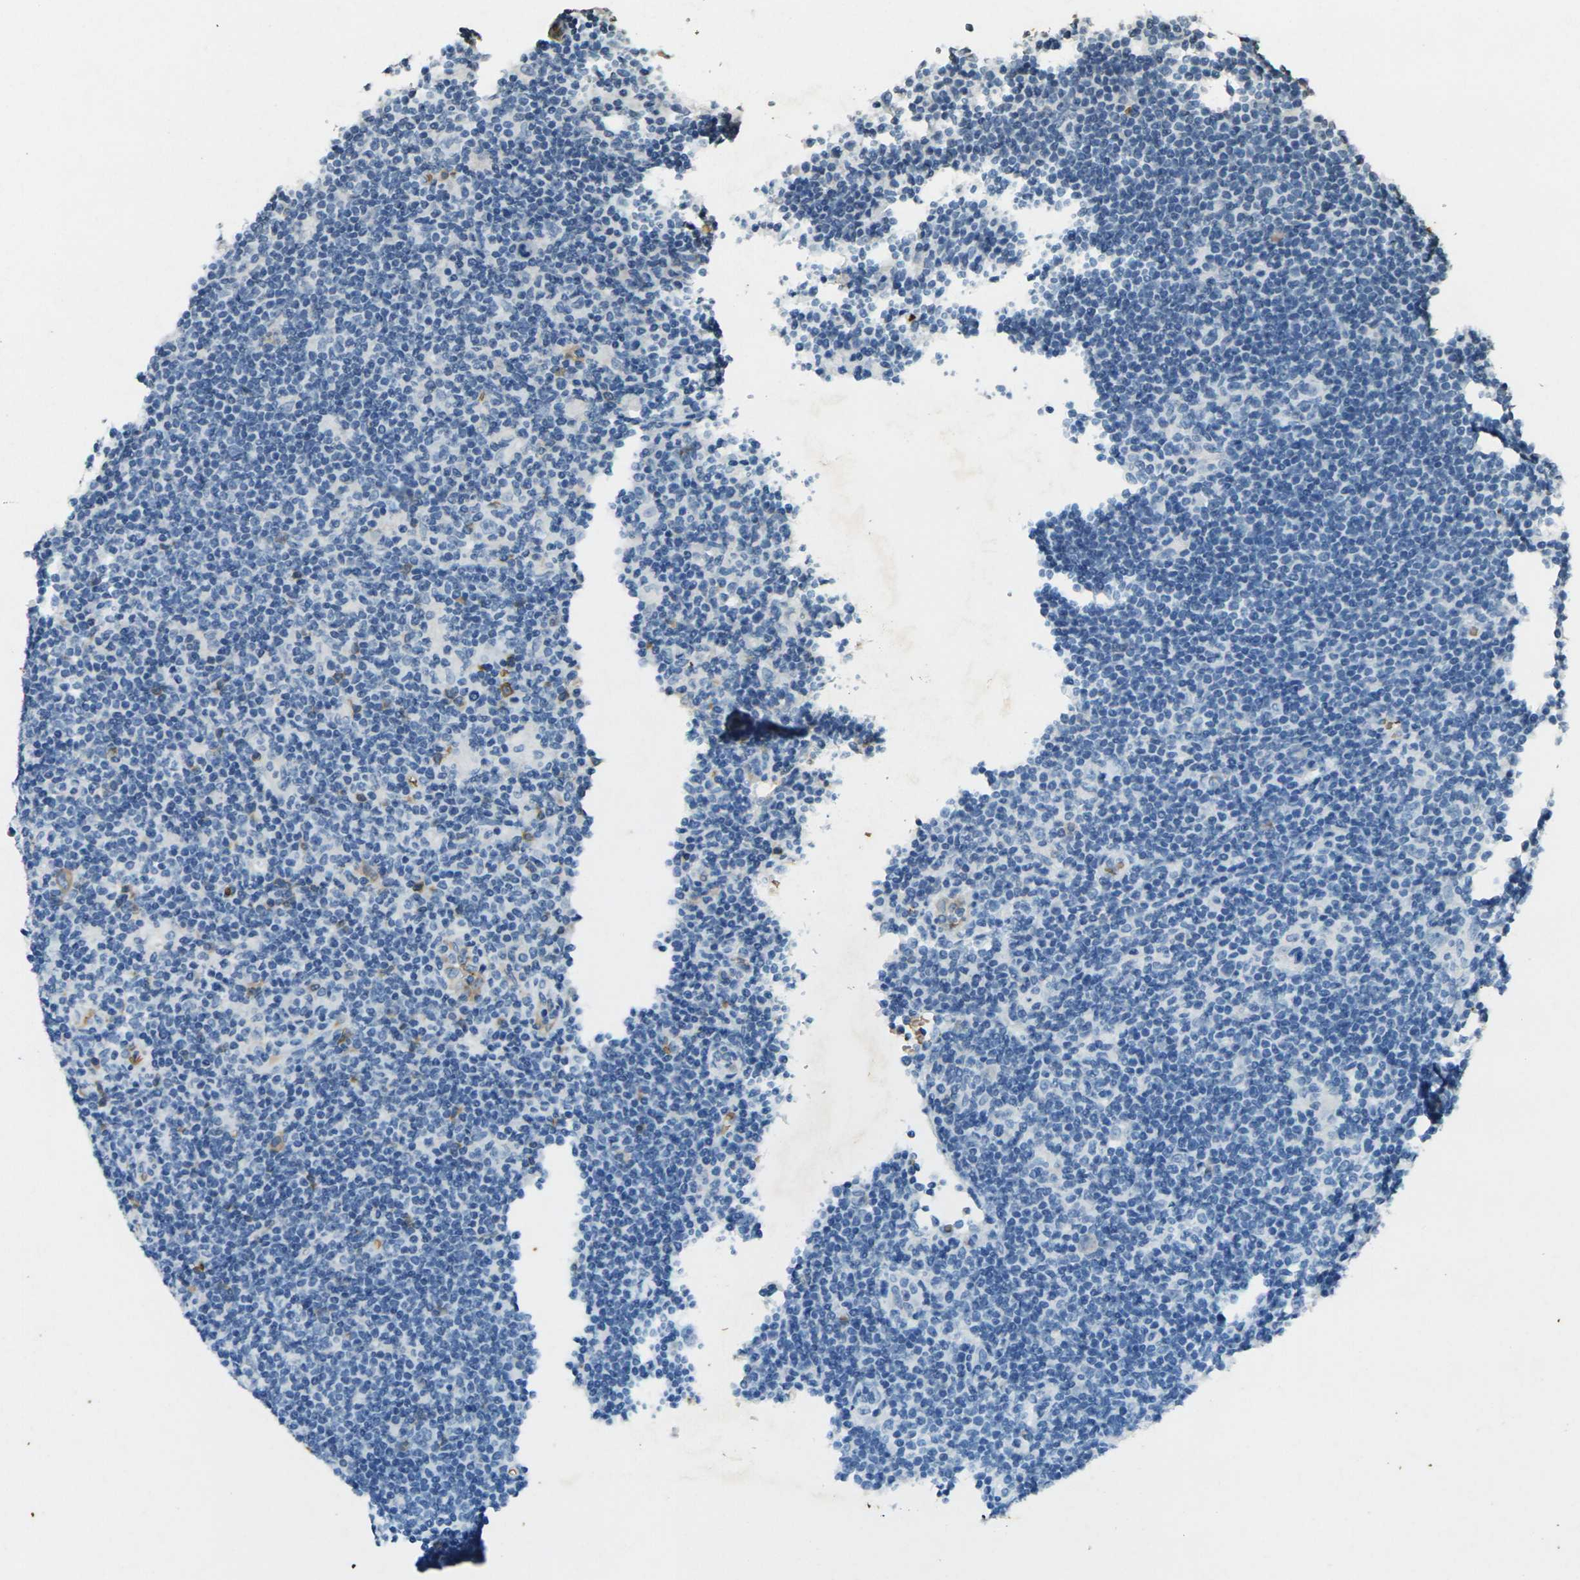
{"staining": {"intensity": "negative", "quantity": "none", "location": "none"}, "tissue": "lymphoma", "cell_type": "Tumor cells", "image_type": "cancer", "snomed": [{"axis": "morphology", "description": "Hodgkin's disease, NOS"}, {"axis": "topography", "description": "Lymph node"}], "caption": "Immunohistochemistry of Hodgkin's disease exhibits no expression in tumor cells.", "gene": "HBB", "patient": {"sex": "female", "age": 57}}